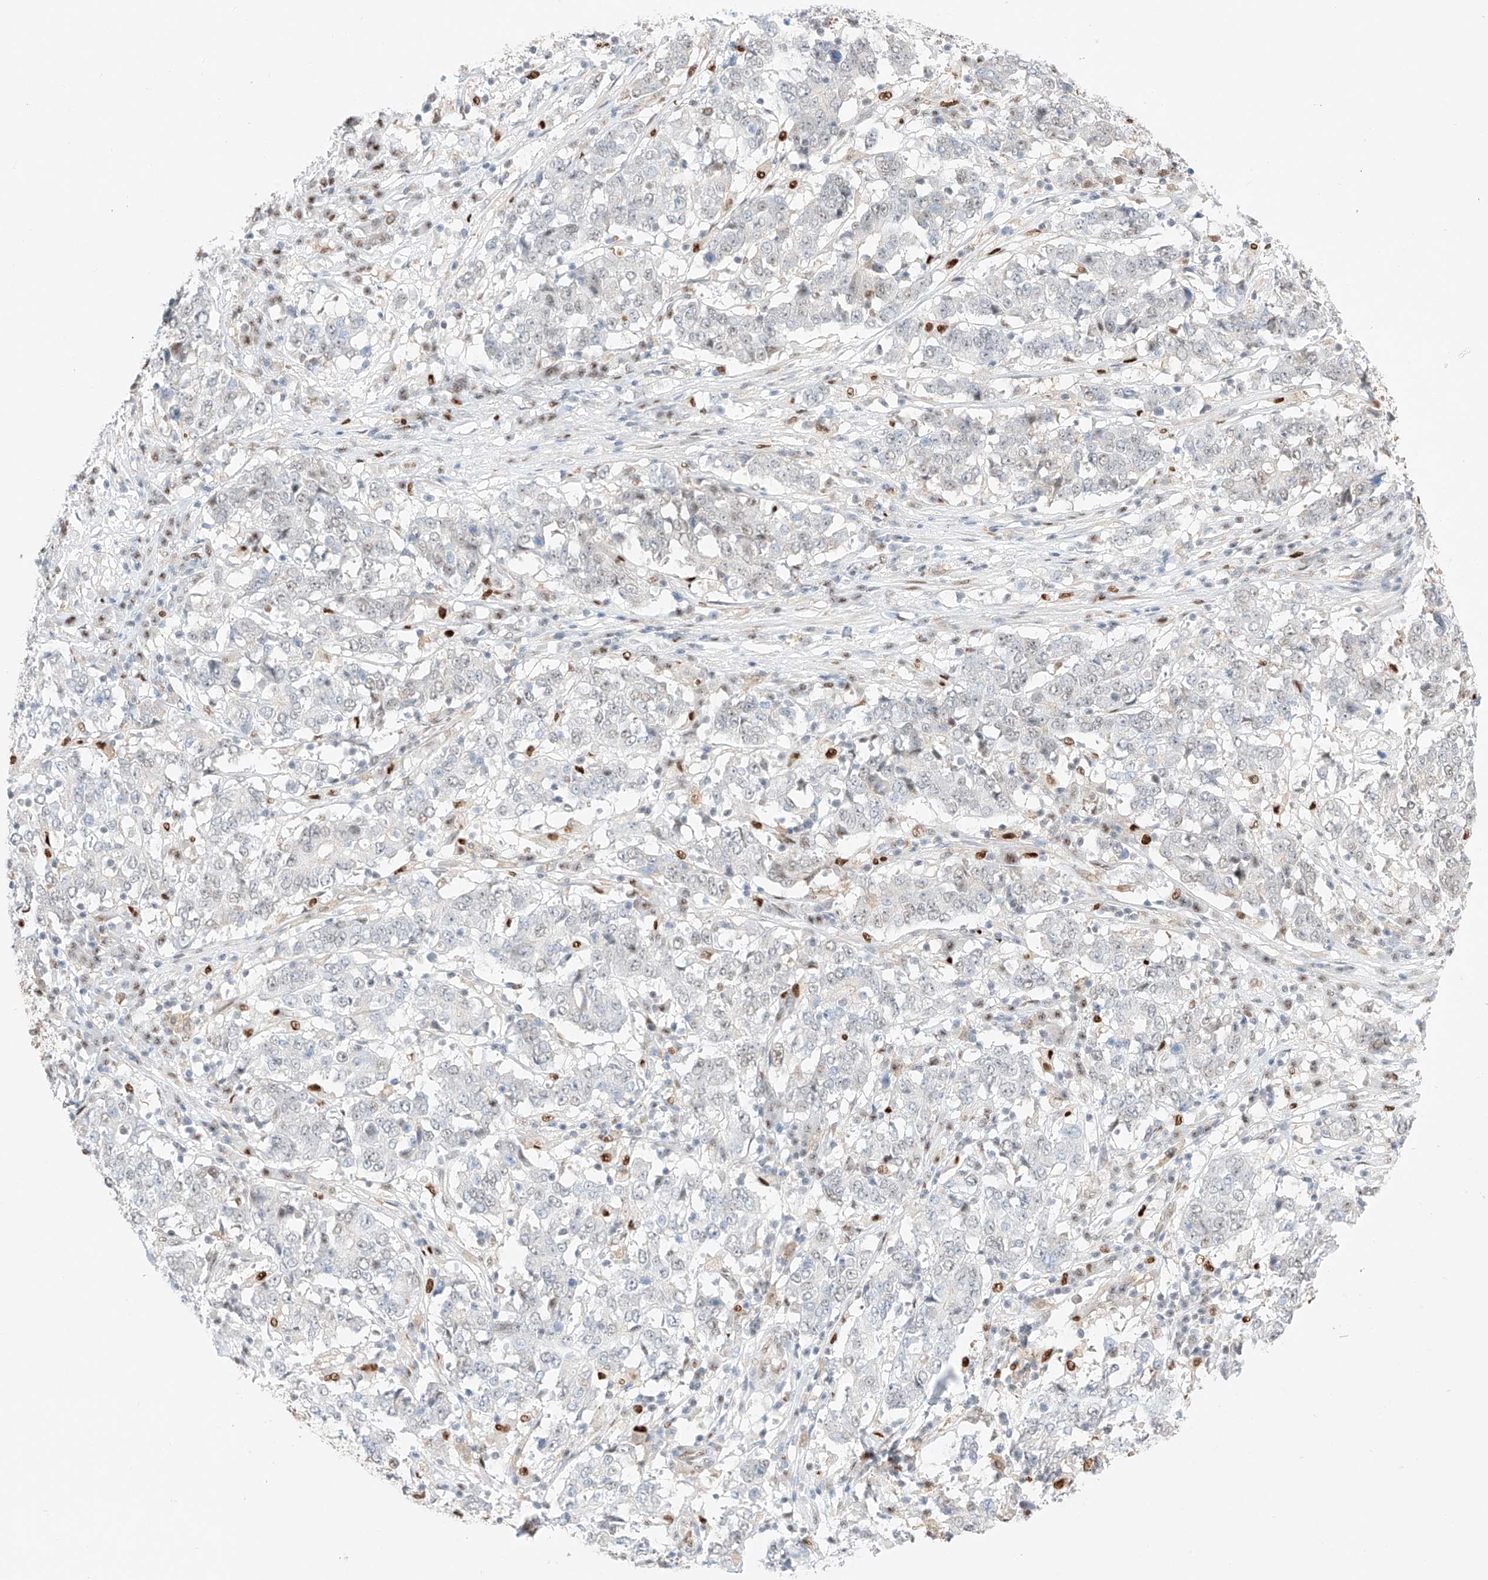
{"staining": {"intensity": "negative", "quantity": "none", "location": "none"}, "tissue": "stomach cancer", "cell_type": "Tumor cells", "image_type": "cancer", "snomed": [{"axis": "morphology", "description": "Adenocarcinoma, NOS"}, {"axis": "topography", "description": "Stomach"}], "caption": "Immunohistochemistry (IHC) micrograph of neoplastic tissue: human stomach cancer stained with DAB shows no significant protein expression in tumor cells. (DAB (3,3'-diaminobenzidine) immunohistochemistry (IHC) with hematoxylin counter stain).", "gene": "APIP", "patient": {"sex": "male", "age": 59}}